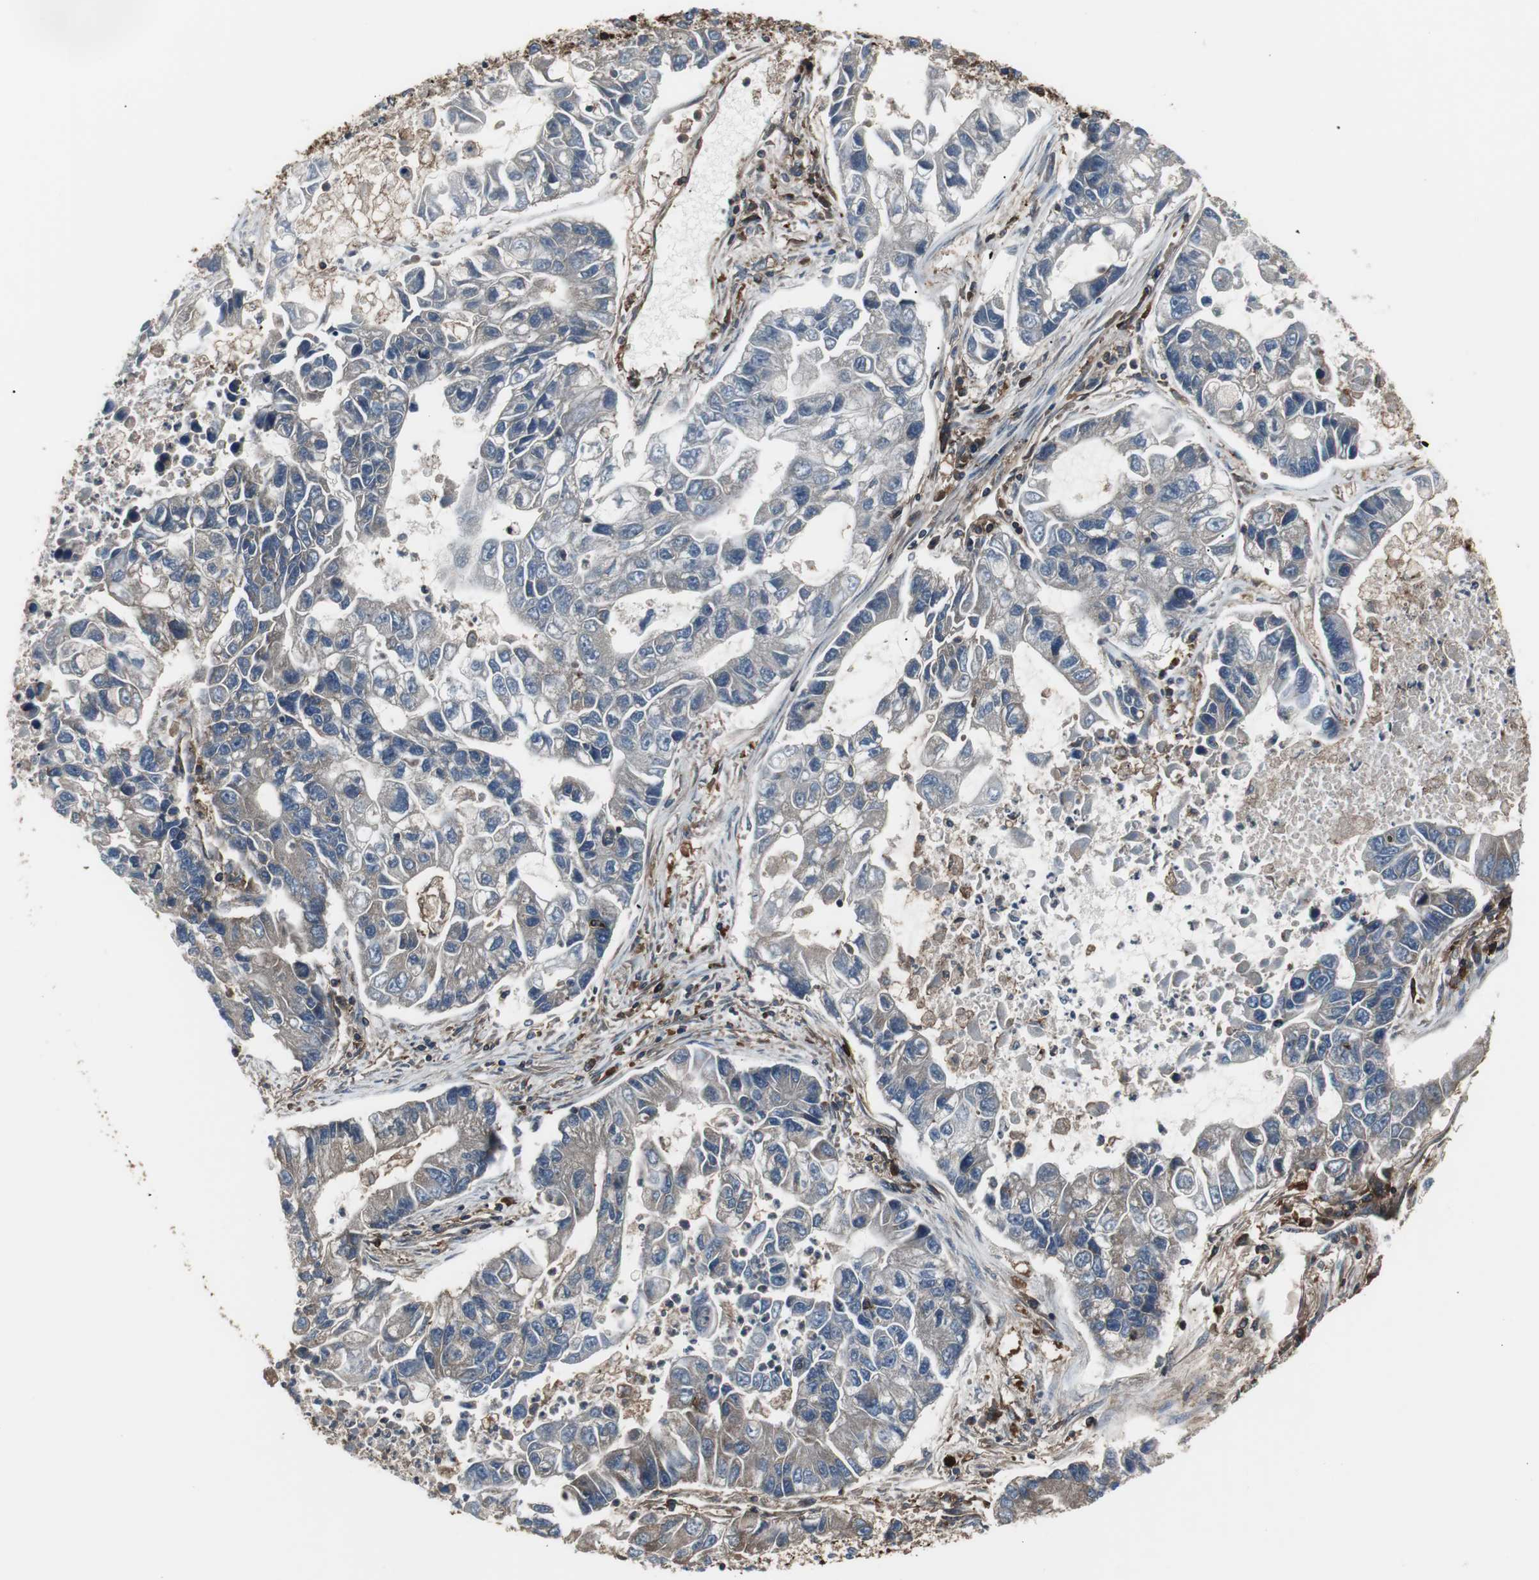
{"staining": {"intensity": "weak", "quantity": "<25%", "location": "cytoplasmic/membranous"}, "tissue": "lung cancer", "cell_type": "Tumor cells", "image_type": "cancer", "snomed": [{"axis": "morphology", "description": "Adenocarcinoma, NOS"}, {"axis": "topography", "description": "Lung"}], "caption": "A high-resolution micrograph shows IHC staining of lung adenocarcinoma, which demonstrates no significant positivity in tumor cells. The staining is performed using DAB (3,3'-diaminobenzidine) brown chromogen with nuclei counter-stained in using hematoxylin.", "gene": "B2M", "patient": {"sex": "female", "age": 51}}